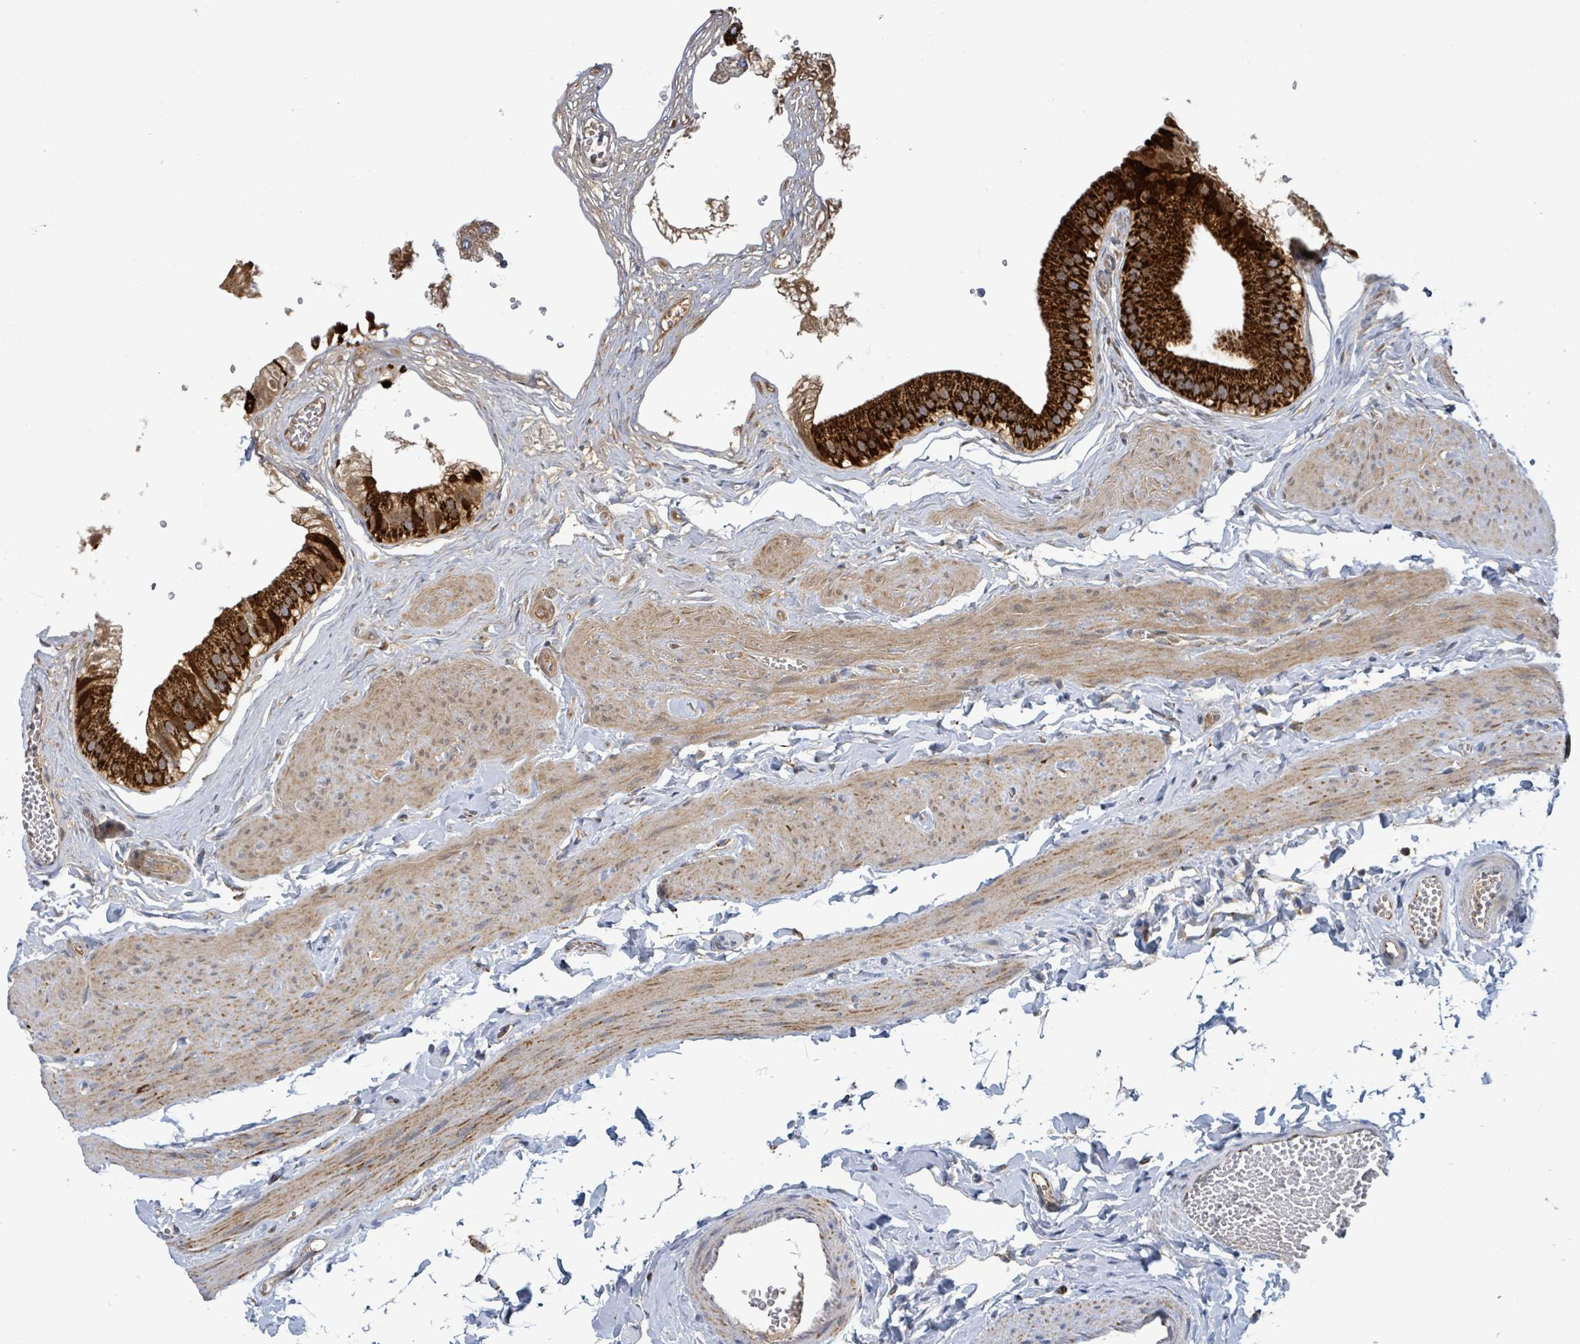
{"staining": {"intensity": "strong", "quantity": ">75%", "location": "cytoplasmic/membranous"}, "tissue": "gallbladder", "cell_type": "Glandular cells", "image_type": "normal", "snomed": [{"axis": "morphology", "description": "Normal tissue, NOS"}, {"axis": "topography", "description": "Gallbladder"}], "caption": "The immunohistochemical stain highlights strong cytoplasmic/membranous staining in glandular cells of unremarkable gallbladder. (IHC, brightfield microscopy, high magnification).", "gene": "SUCLG2", "patient": {"sex": "female", "age": 54}}